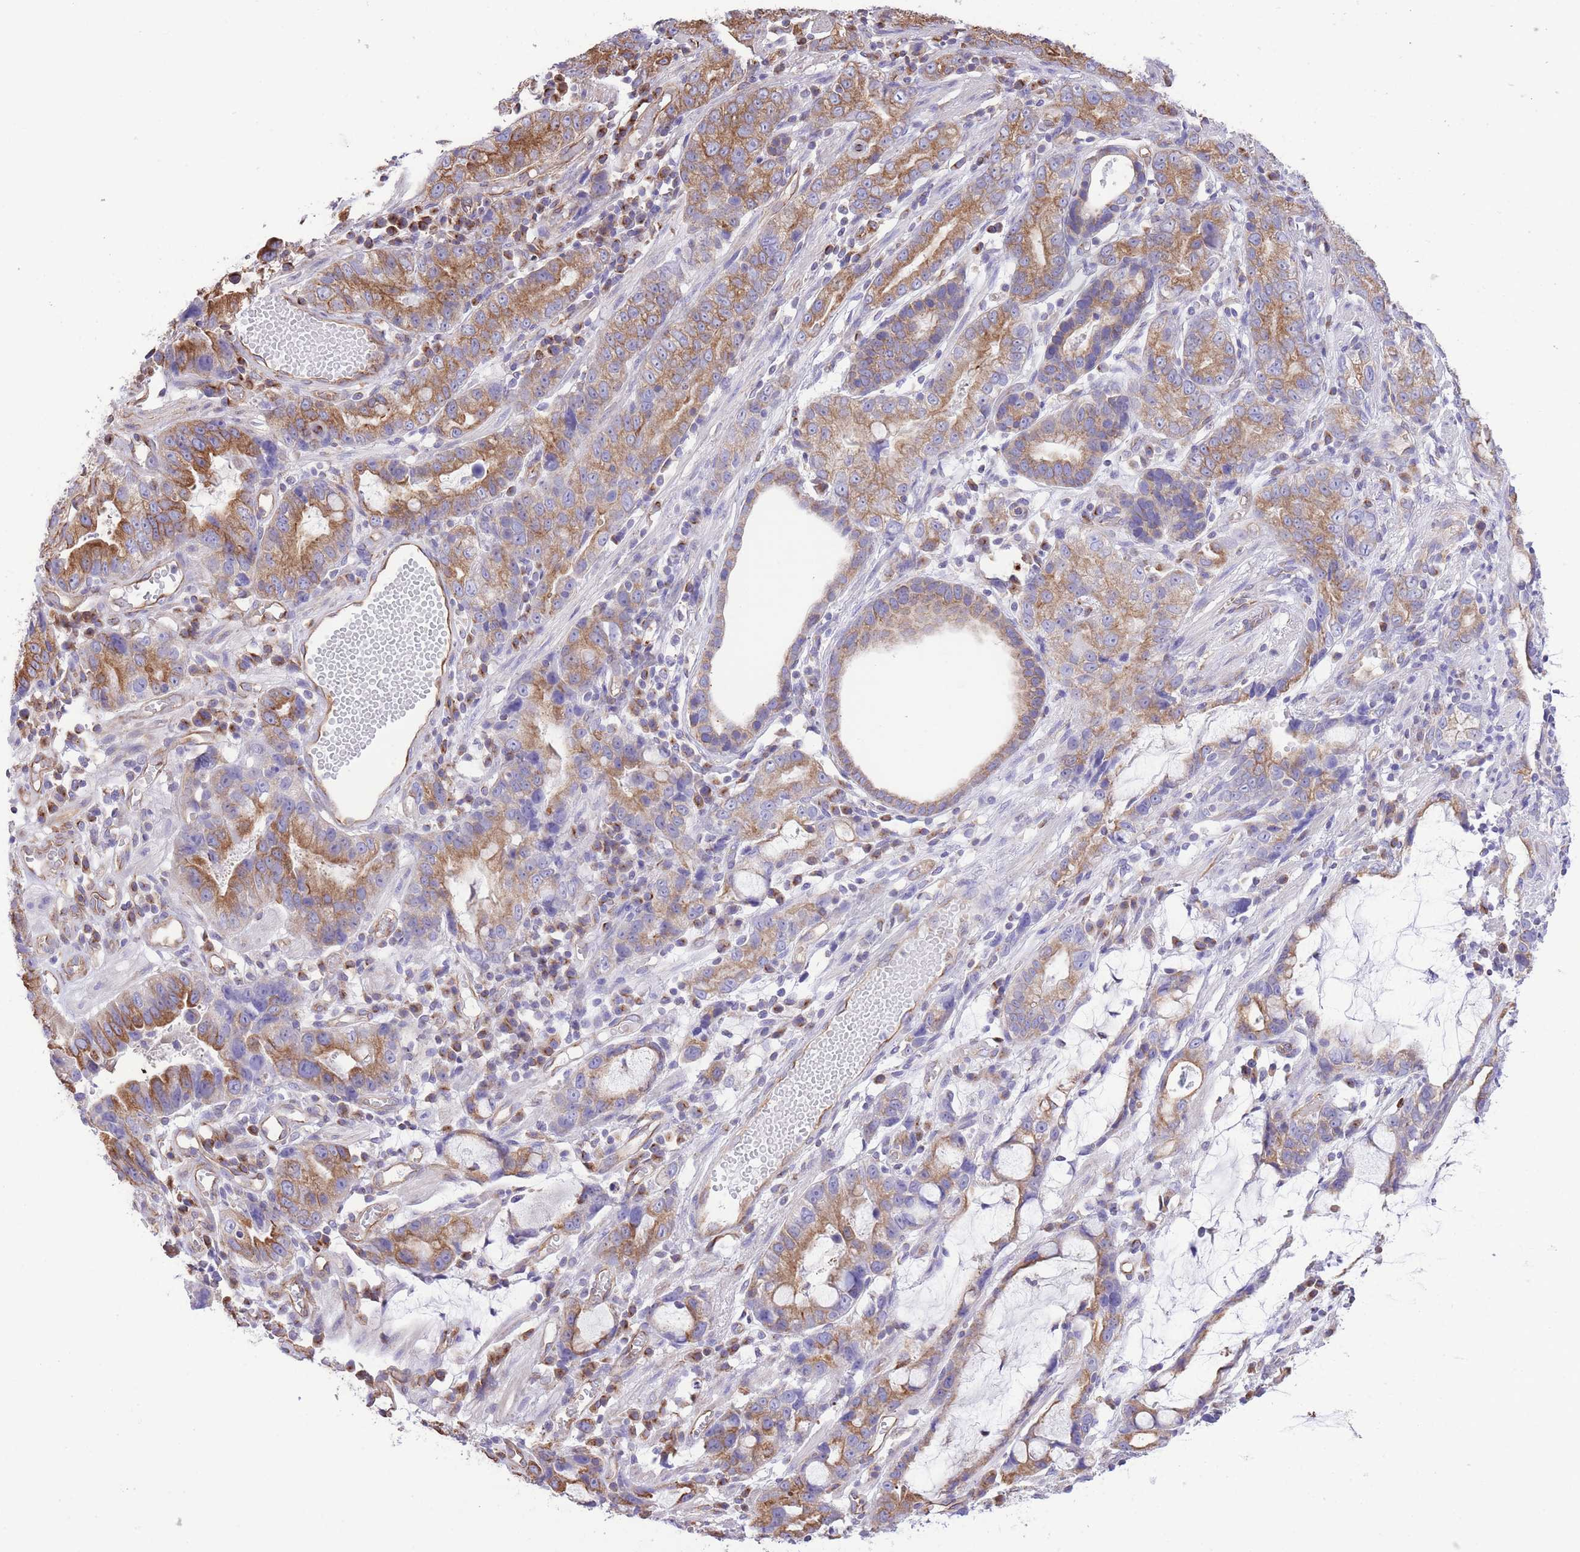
{"staining": {"intensity": "moderate", "quantity": ">75%", "location": "cytoplasmic/membranous"}, "tissue": "stomach cancer", "cell_type": "Tumor cells", "image_type": "cancer", "snomed": [{"axis": "morphology", "description": "Adenocarcinoma, NOS"}, {"axis": "topography", "description": "Stomach"}], "caption": "Immunohistochemistry (IHC) of human stomach adenocarcinoma shows medium levels of moderate cytoplasmic/membranous staining in about >75% of tumor cells. Immunohistochemistry (IHC) stains the protein of interest in brown and the nuclei are stained blue.", "gene": "RHOU", "patient": {"sex": "male", "age": 55}}